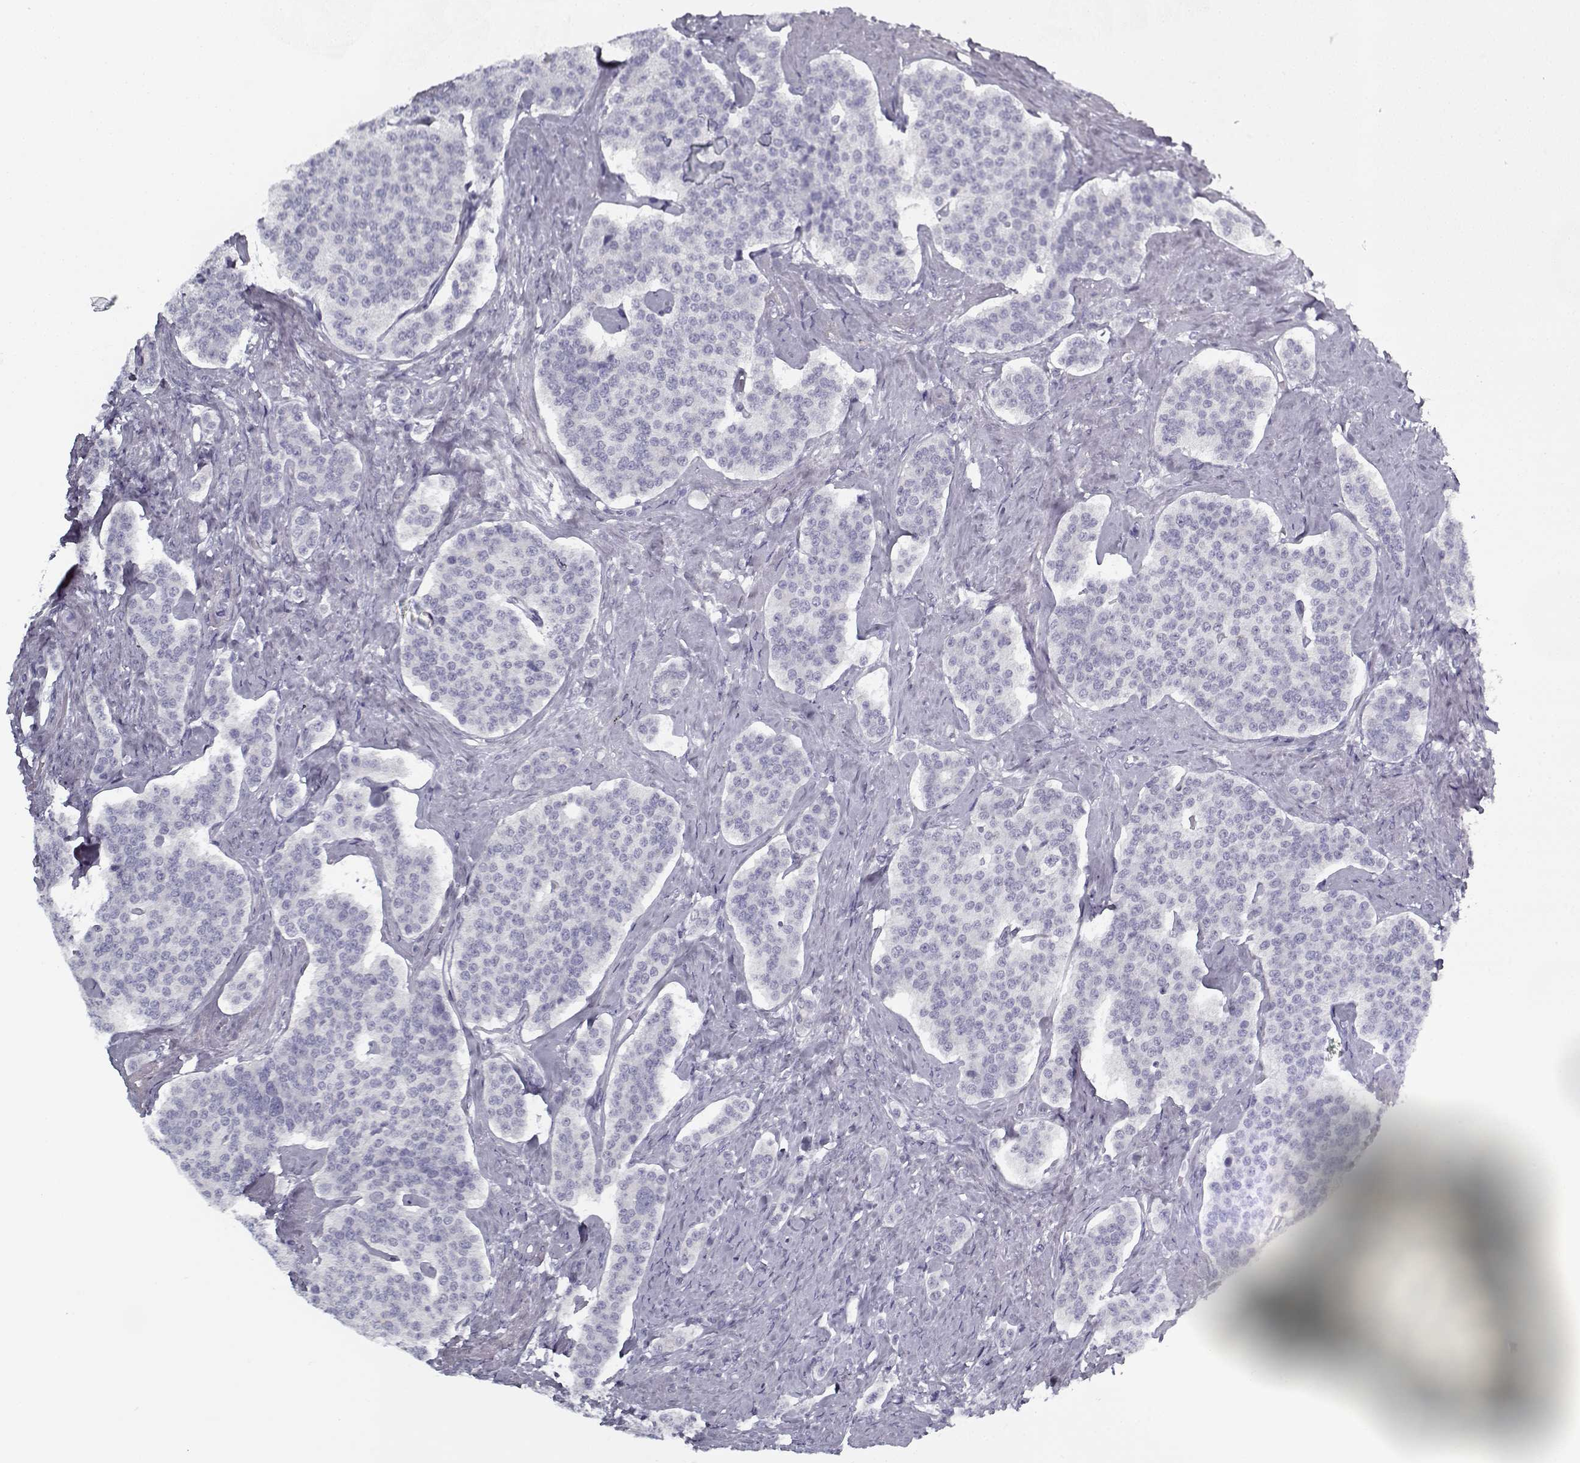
{"staining": {"intensity": "negative", "quantity": "none", "location": "none"}, "tissue": "carcinoid", "cell_type": "Tumor cells", "image_type": "cancer", "snomed": [{"axis": "morphology", "description": "Carcinoid, malignant, NOS"}, {"axis": "topography", "description": "Small intestine"}], "caption": "Immunohistochemistry (IHC) photomicrograph of neoplastic tissue: carcinoid (malignant) stained with DAB (3,3'-diaminobenzidine) exhibits no significant protein positivity in tumor cells.", "gene": "RNF32", "patient": {"sex": "female", "age": 58}}